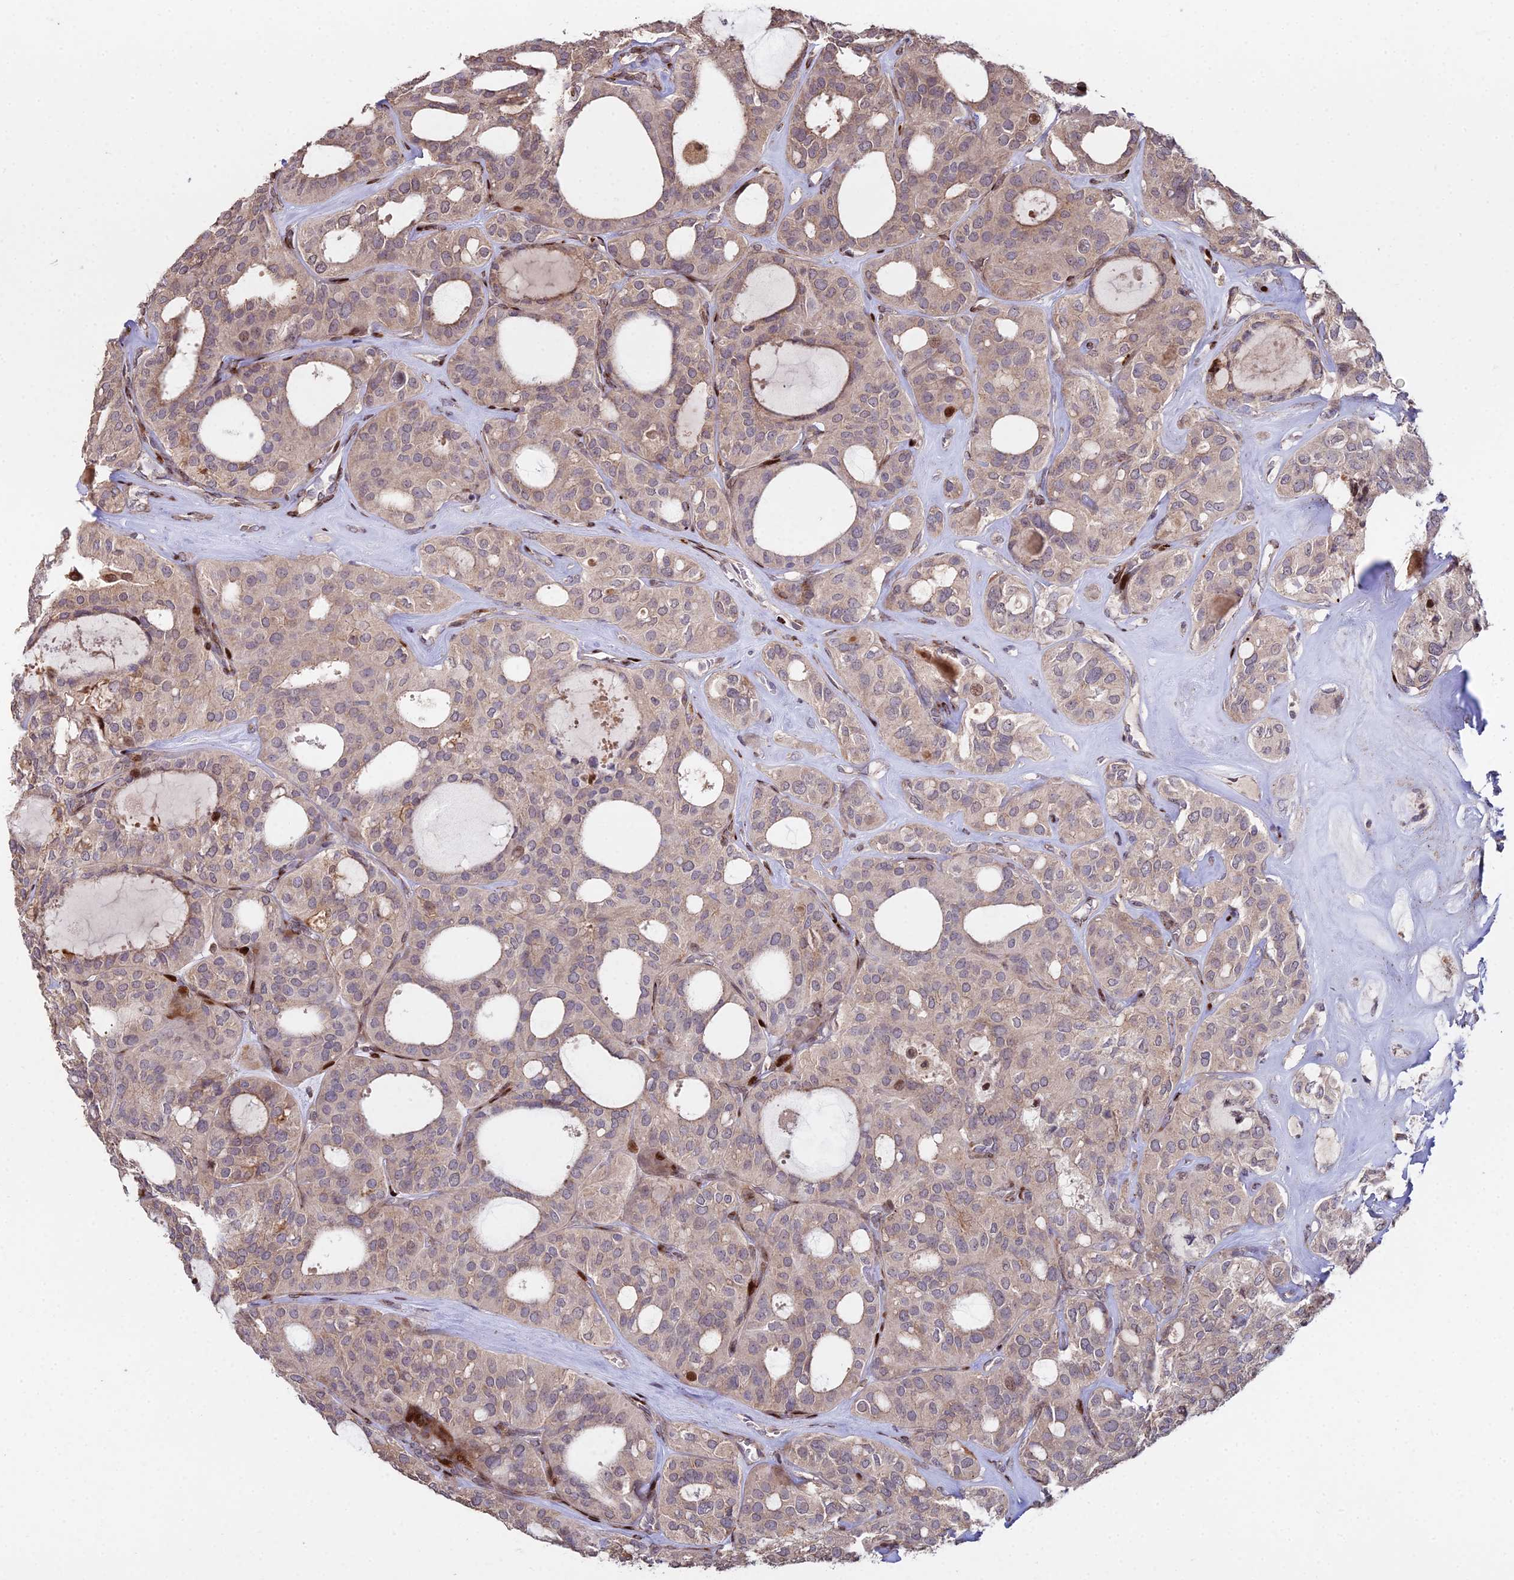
{"staining": {"intensity": "moderate", "quantity": ">75%", "location": "cytoplasmic/membranous,nuclear"}, "tissue": "thyroid cancer", "cell_type": "Tumor cells", "image_type": "cancer", "snomed": [{"axis": "morphology", "description": "Follicular adenoma carcinoma, NOS"}, {"axis": "topography", "description": "Thyroid gland"}], "caption": "Immunohistochemistry of human thyroid cancer (follicular adenoma carcinoma) reveals medium levels of moderate cytoplasmic/membranous and nuclear expression in about >75% of tumor cells. Immunohistochemistry stains the protein in brown and the nuclei are stained blue.", "gene": "RBMS2", "patient": {"sex": "male", "age": 75}}